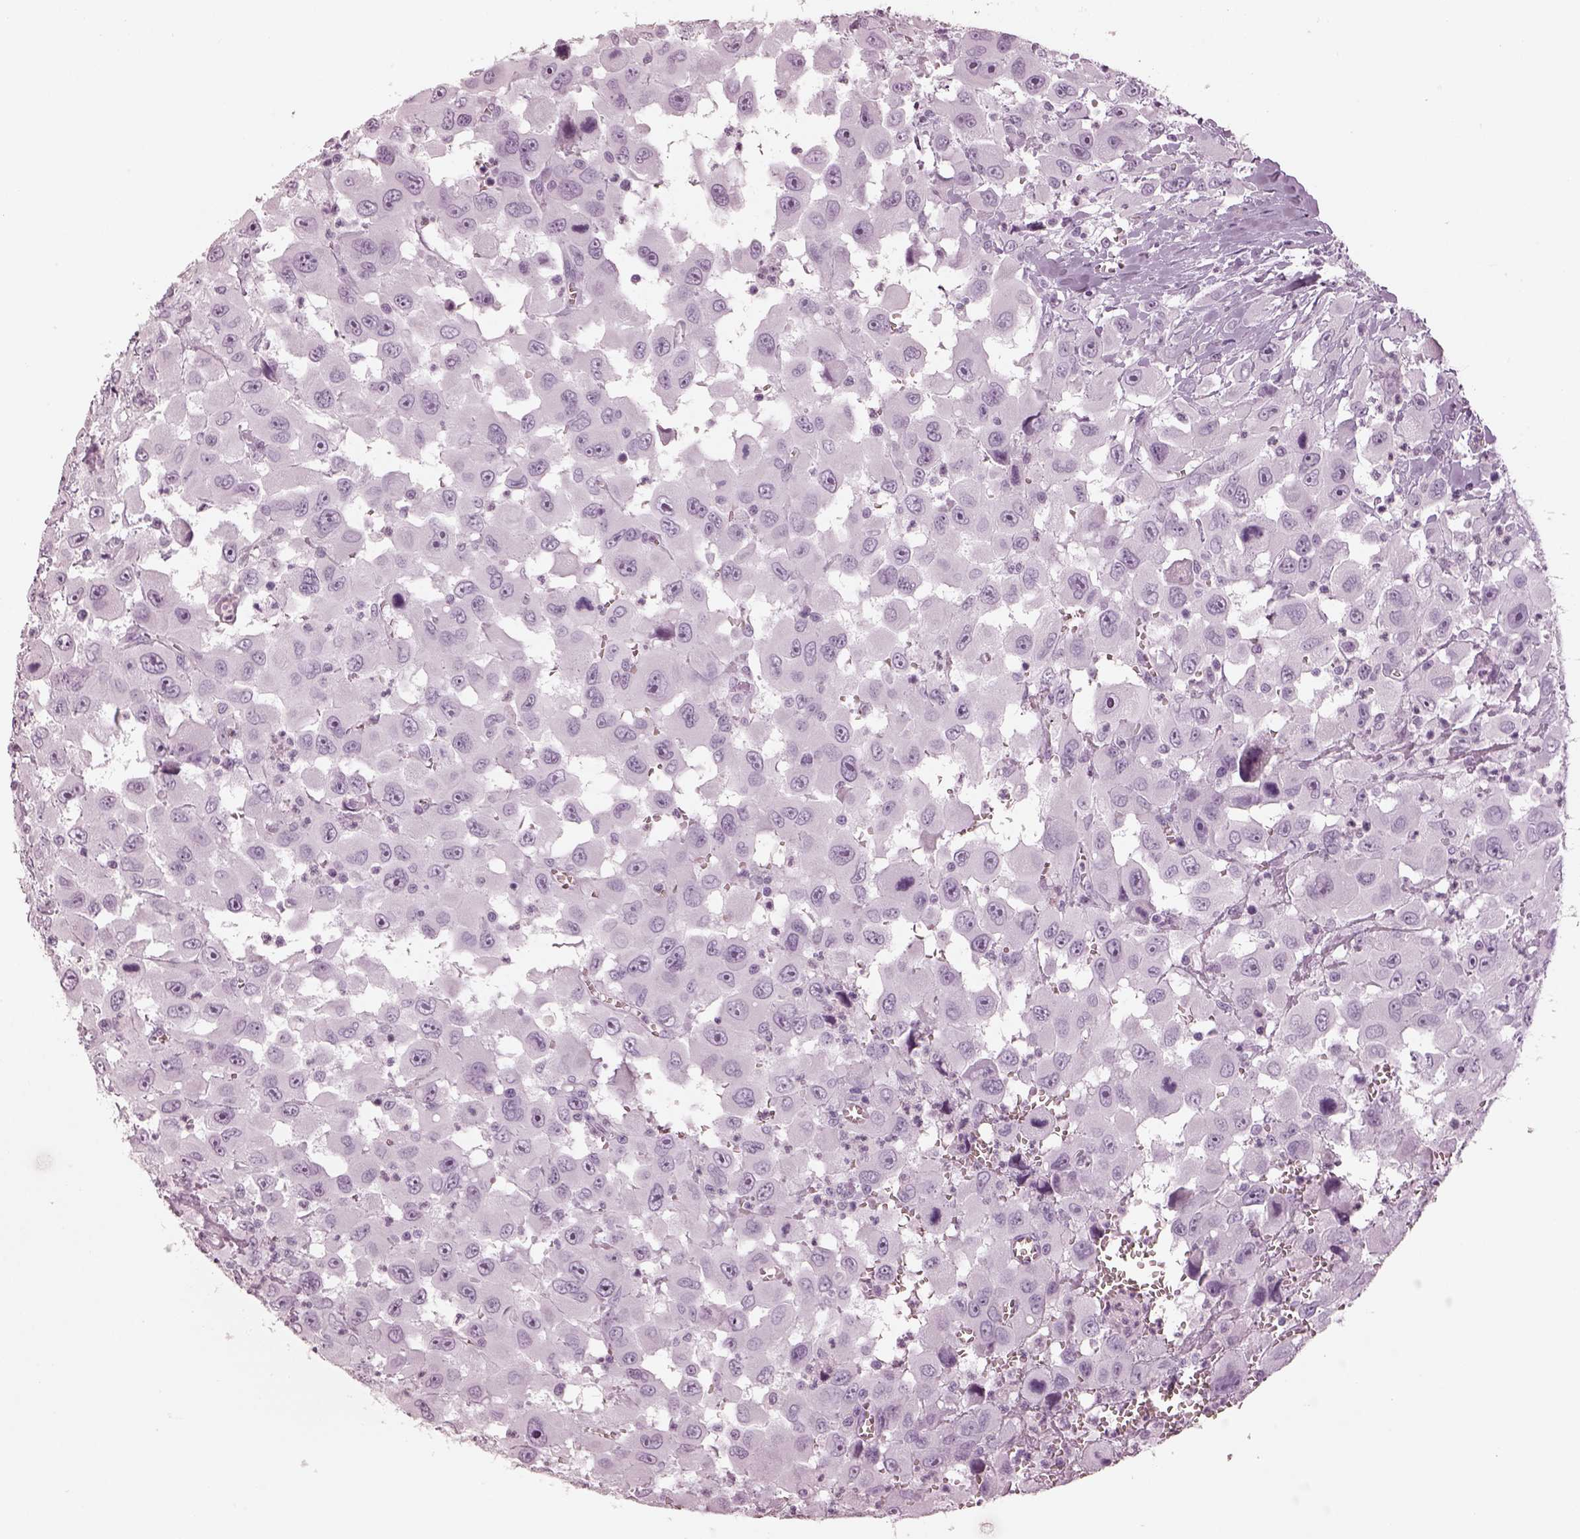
{"staining": {"intensity": "negative", "quantity": "none", "location": "none"}, "tissue": "head and neck cancer", "cell_type": "Tumor cells", "image_type": "cancer", "snomed": [{"axis": "morphology", "description": "Squamous cell carcinoma, NOS"}, {"axis": "morphology", "description": "Squamous cell carcinoma, metastatic, NOS"}, {"axis": "topography", "description": "Oral tissue"}, {"axis": "topography", "description": "Head-Neck"}], "caption": "DAB (3,3'-diaminobenzidine) immunohistochemical staining of human head and neck squamous cell carcinoma reveals no significant staining in tumor cells. The staining is performed using DAB (3,3'-diaminobenzidine) brown chromogen with nuclei counter-stained in using hematoxylin.", "gene": "OPN4", "patient": {"sex": "female", "age": 85}}